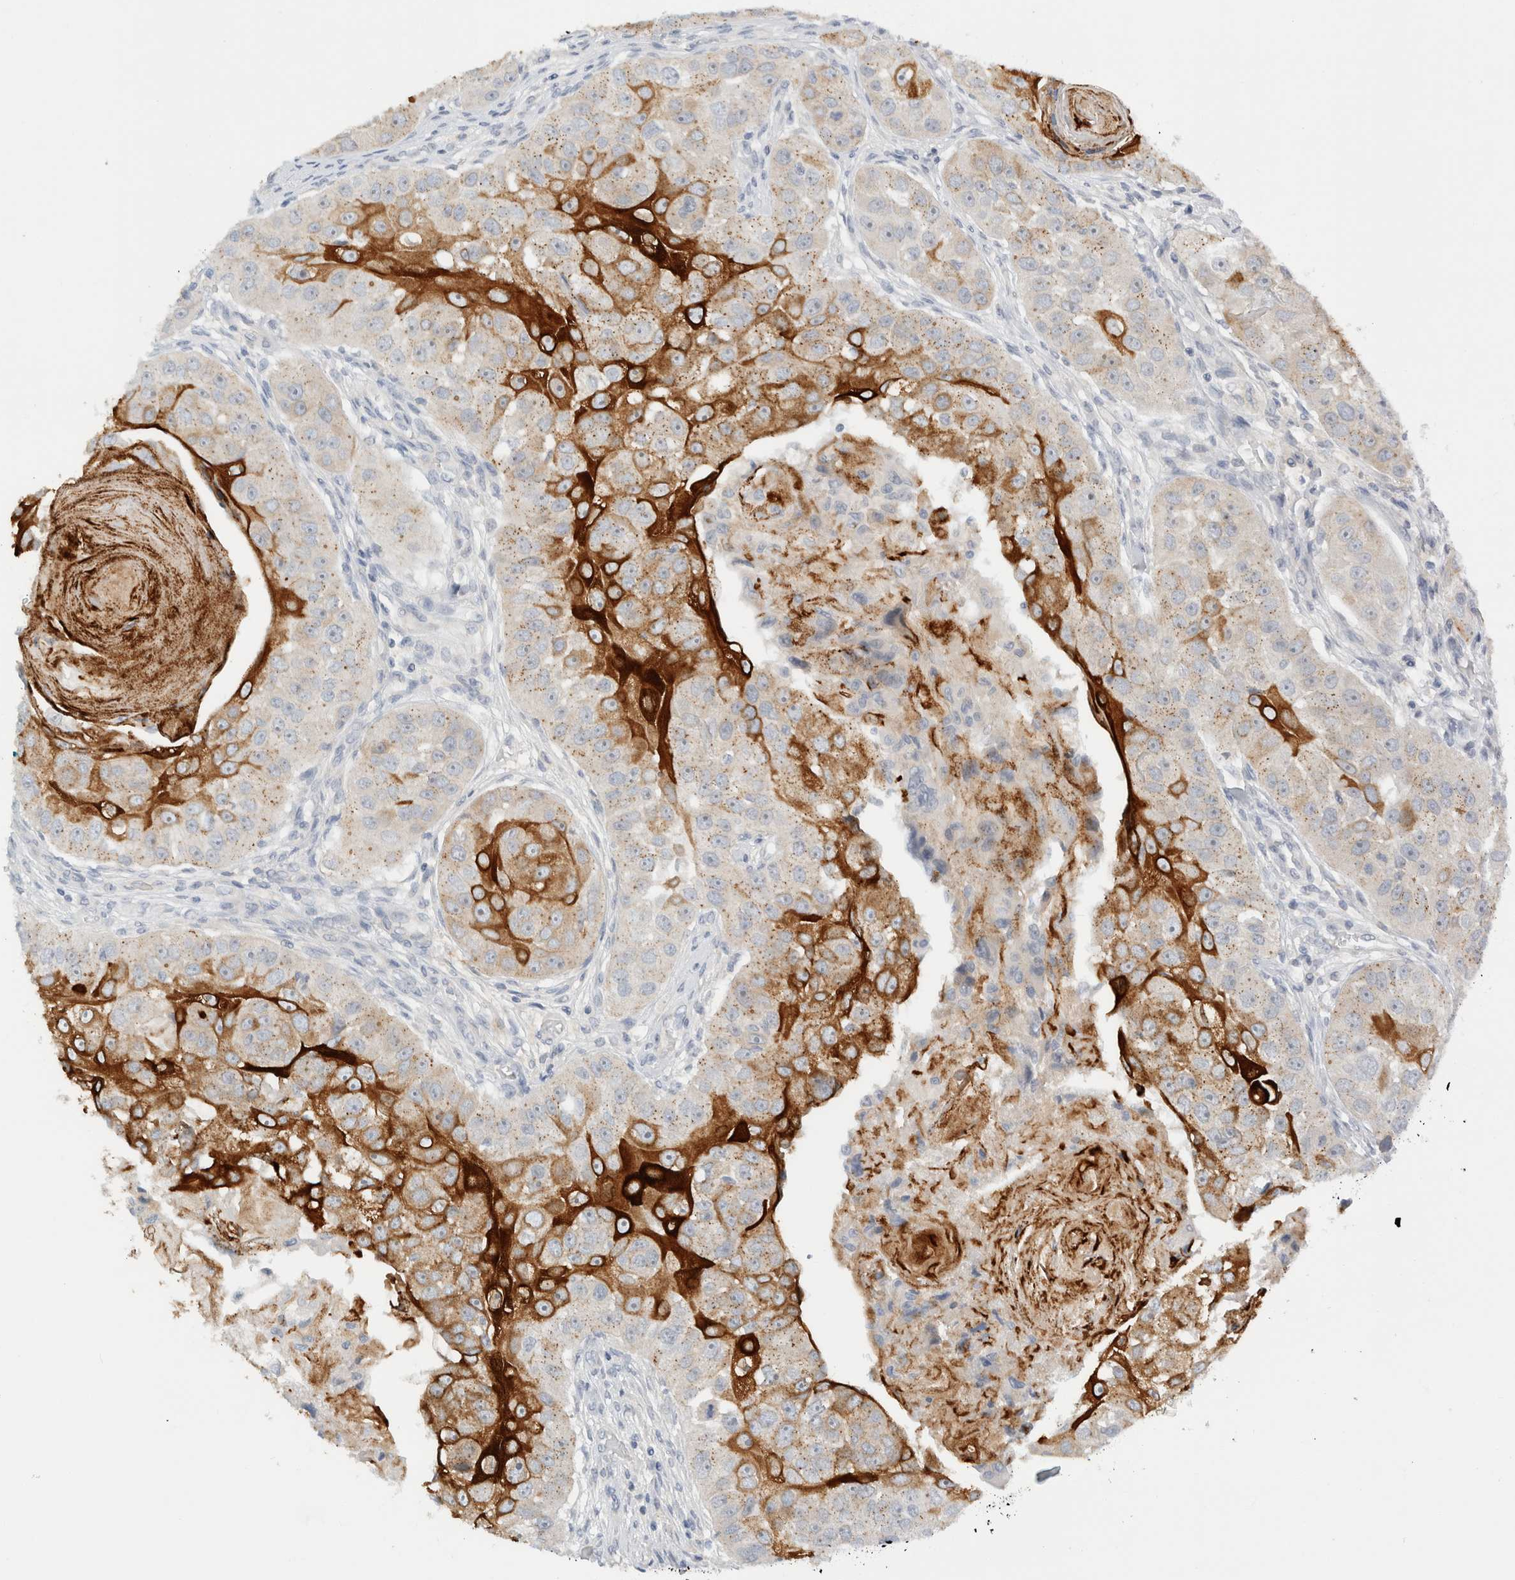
{"staining": {"intensity": "strong", "quantity": "25%-75%", "location": "cytoplasmic/membranous"}, "tissue": "head and neck cancer", "cell_type": "Tumor cells", "image_type": "cancer", "snomed": [{"axis": "morphology", "description": "Normal tissue, NOS"}, {"axis": "morphology", "description": "Squamous cell carcinoma, NOS"}, {"axis": "topography", "description": "Skeletal muscle"}, {"axis": "topography", "description": "Head-Neck"}], "caption": "A high-resolution image shows IHC staining of head and neck cancer (squamous cell carcinoma), which exhibits strong cytoplasmic/membranous positivity in approximately 25%-75% of tumor cells.", "gene": "SDR16C5", "patient": {"sex": "male", "age": 51}}